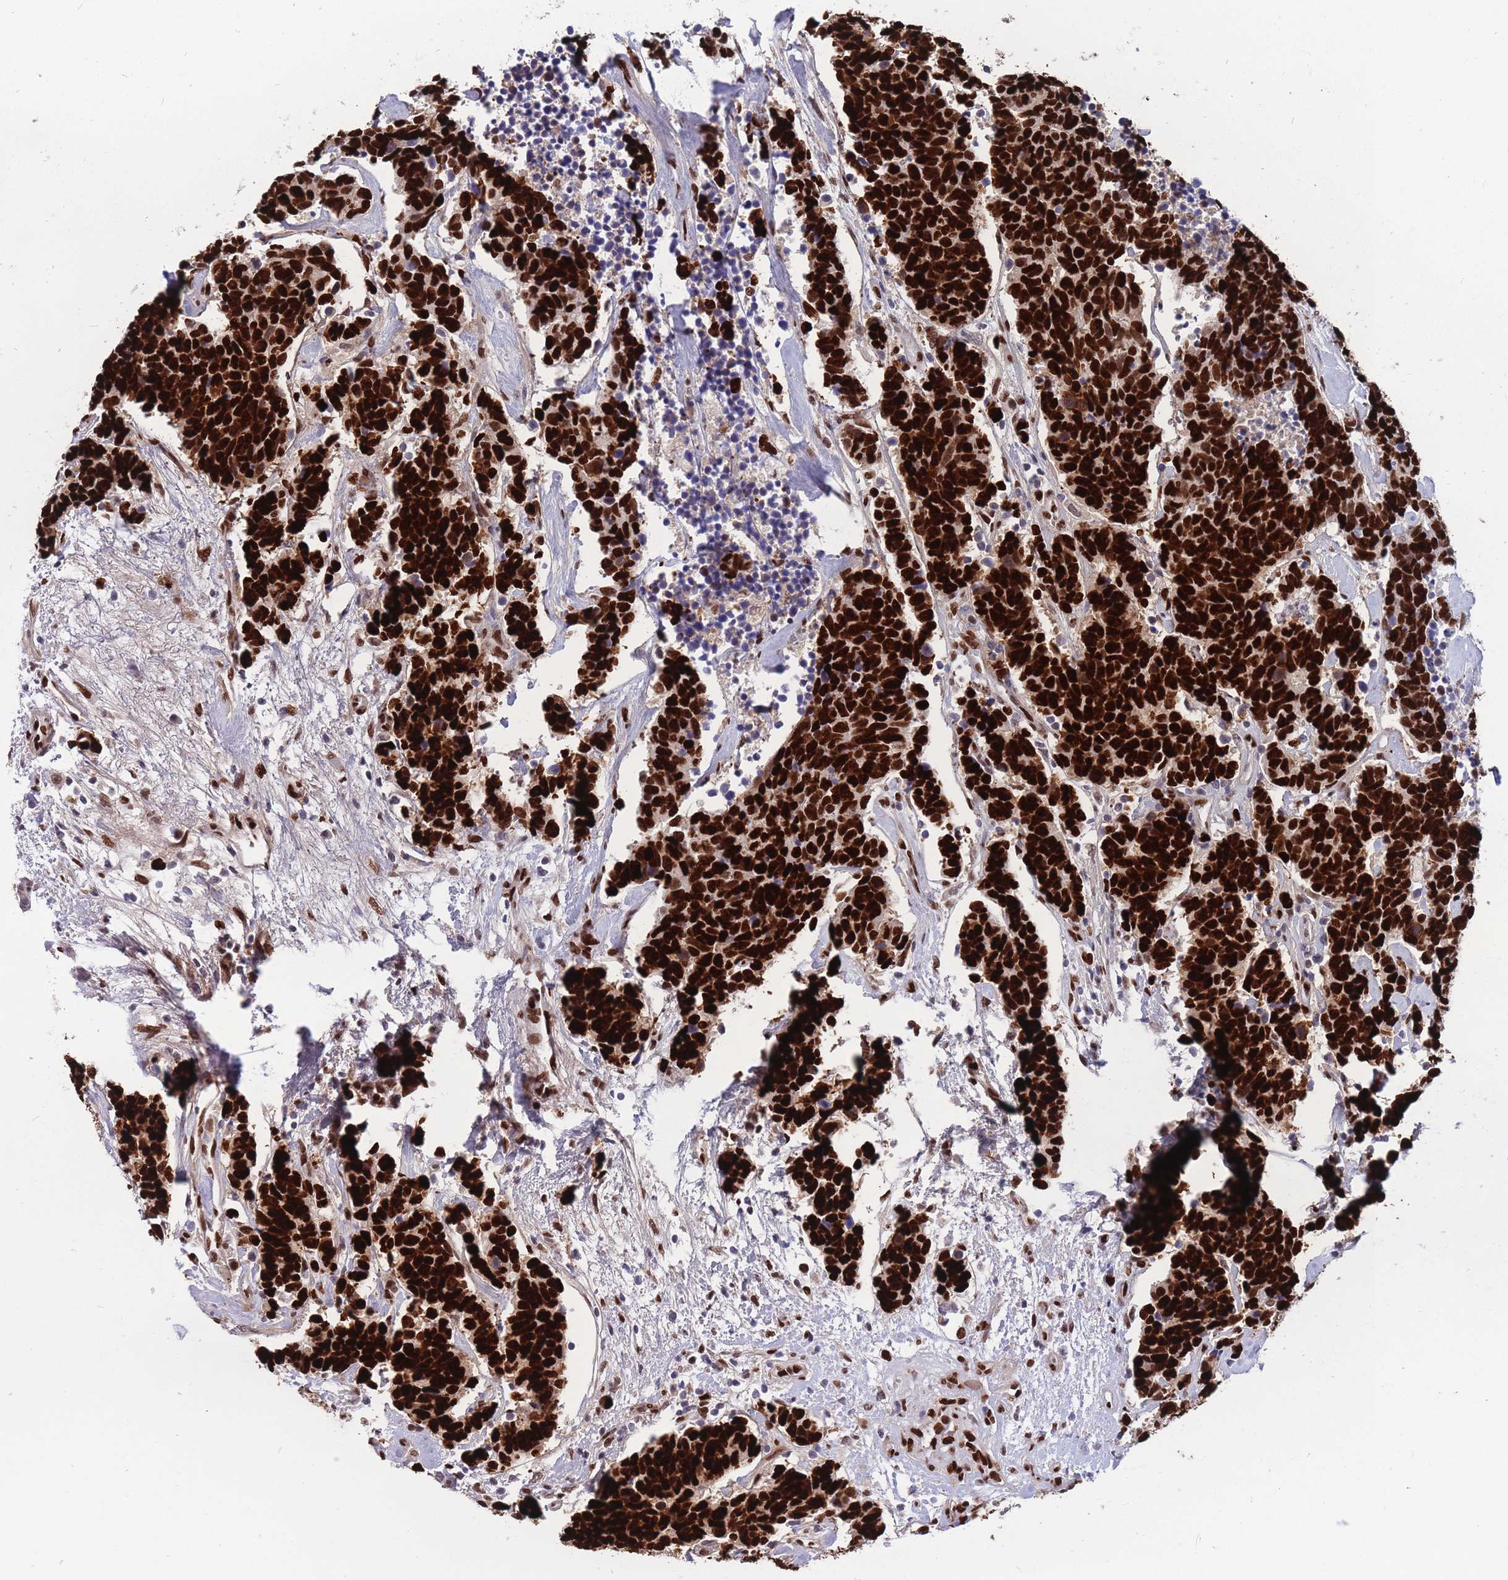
{"staining": {"intensity": "strong", "quantity": ">75%", "location": "nuclear"}, "tissue": "carcinoid", "cell_type": "Tumor cells", "image_type": "cancer", "snomed": [{"axis": "morphology", "description": "Carcinoma, NOS"}, {"axis": "morphology", "description": "Carcinoid, malignant, NOS"}, {"axis": "topography", "description": "Urinary bladder"}], "caption": "Malignant carcinoid stained with a brown dye shows strong nuclear positive positivity in approximately >75% of tumor cells.", "gene": "NASP", "patient": {"sex": "male", "age": 57}}